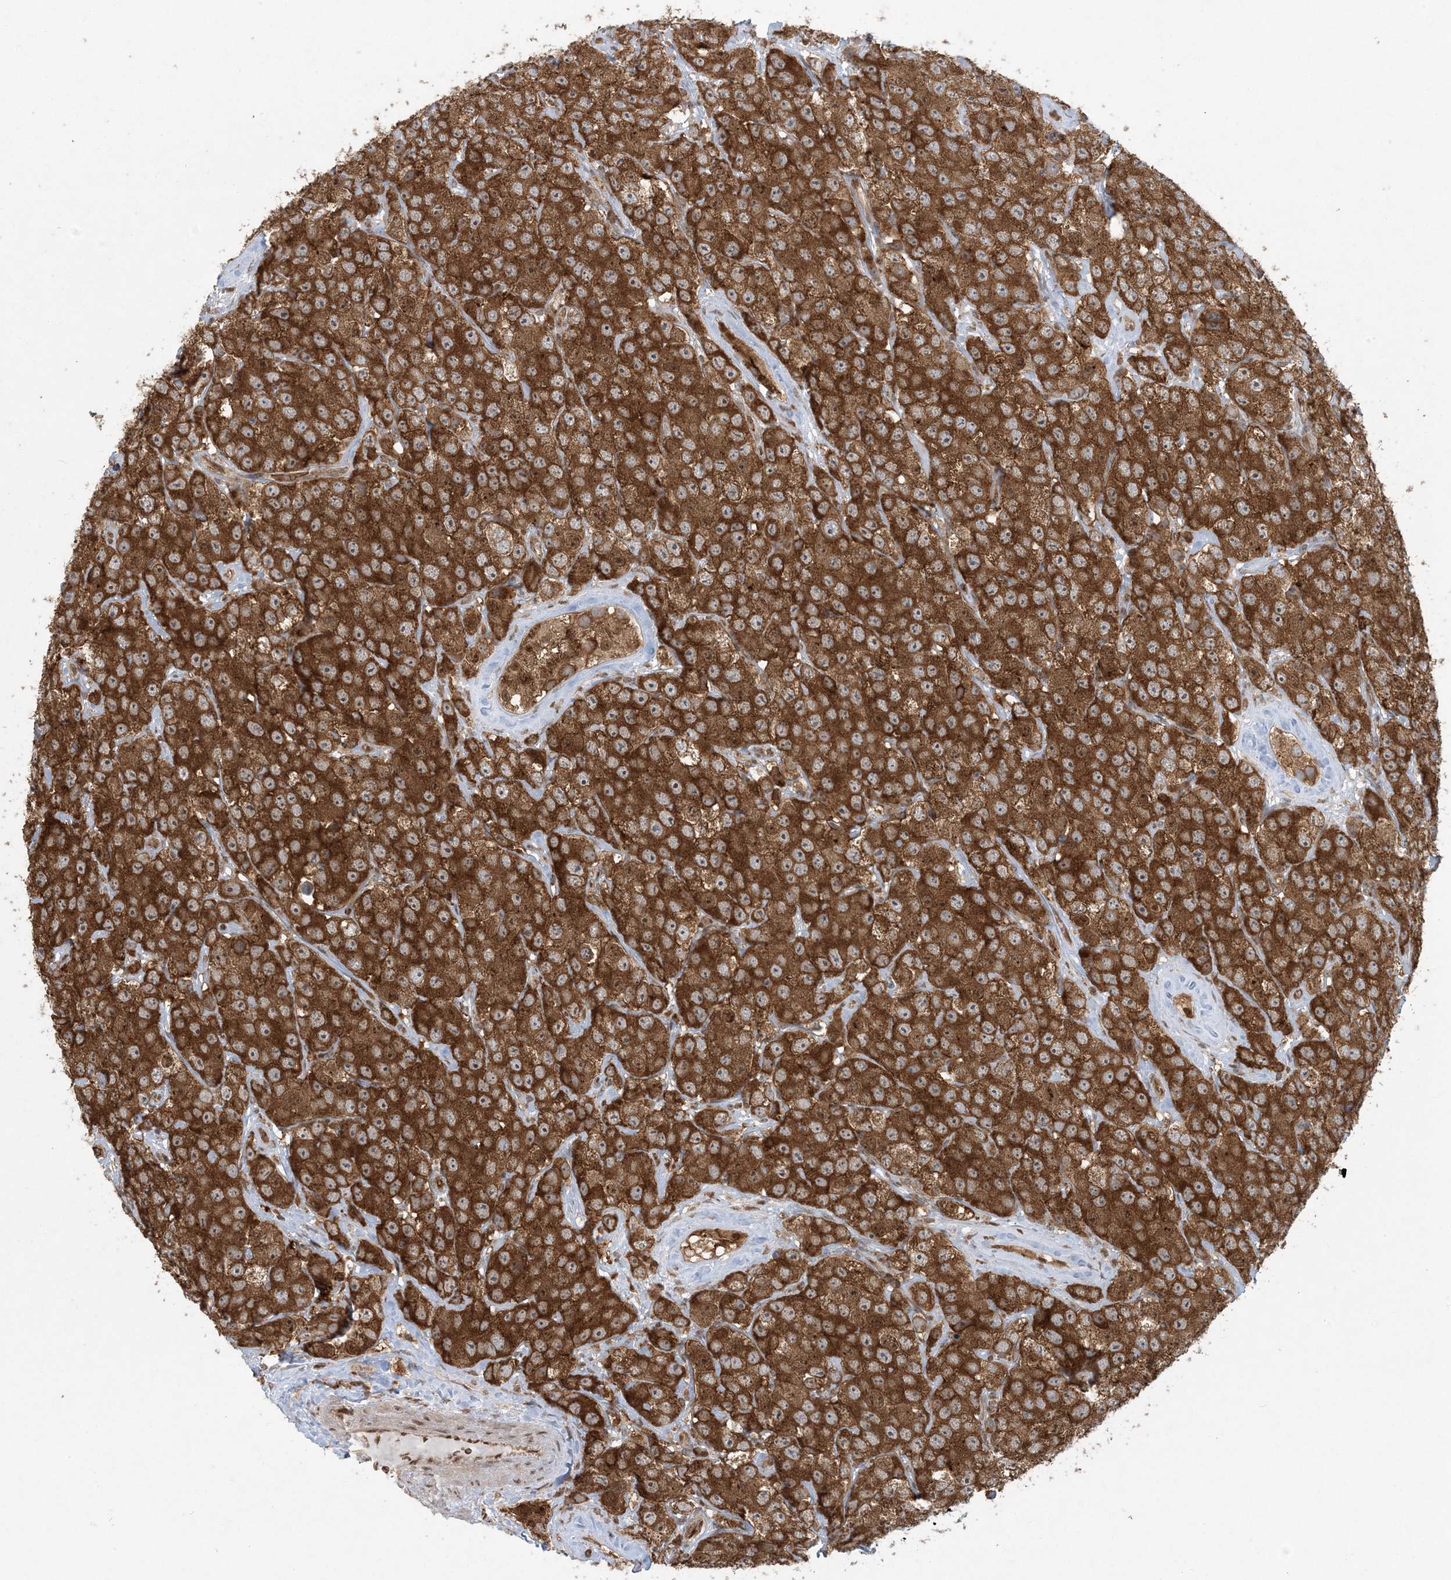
{"staining": {"intensity": "strong", "quantity": ">75%", "location": "cytoplasmic/membranous"}, "tissue": "testis cancer", "cell_type": "Tumor cells", "image_type": "cancer", "snomed": [{"axis": "morphology", "description": "Seminoma, NOS"}, {"axis": "topography", "description": "Testis"}], "caption": "Strong cytoplasmic/membranous expression for a protein is appreciated in about >75% of tumor cells of testis cancer (seminoma) using immunohistochemistry (IHC).", "gene": "ABCF3", "patient": {"sex": "male", "age": 28}}